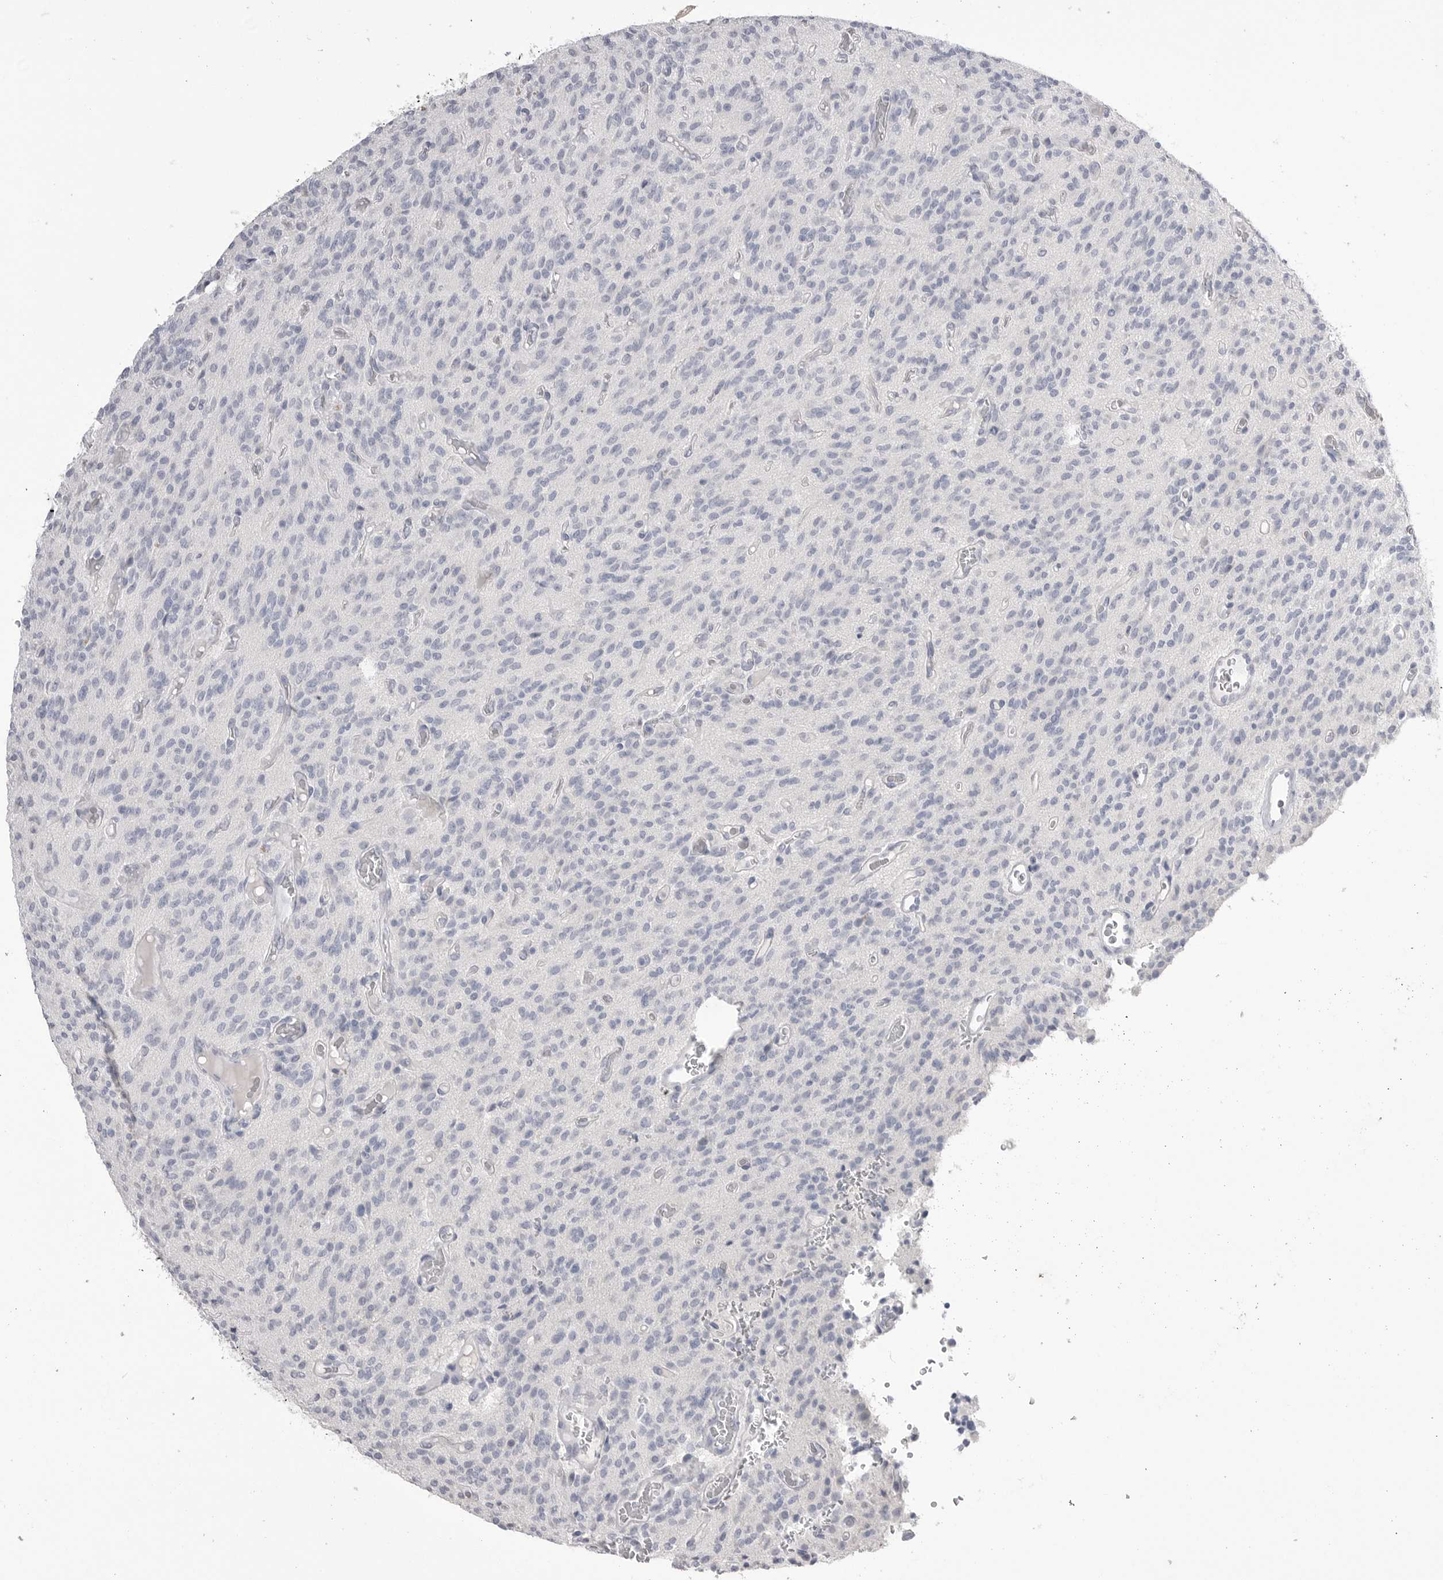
{"staining": {"intensity": "negative", "quantity": "none", "location": "none"}, "tissue": "glioma", "cell_type": "Tumor cells", "image_type": "cancer", "snomed": [{"axis": "morphology", "description": "Glioma, malignant, High grade"}, {"axis": "topography", "description": "Brain"}], "caption": "Immunohistochemistry of glioma shows no positivity in tumor cells.", "gene": "CPB1", "patient": {"sex": "male", "age": 34}}